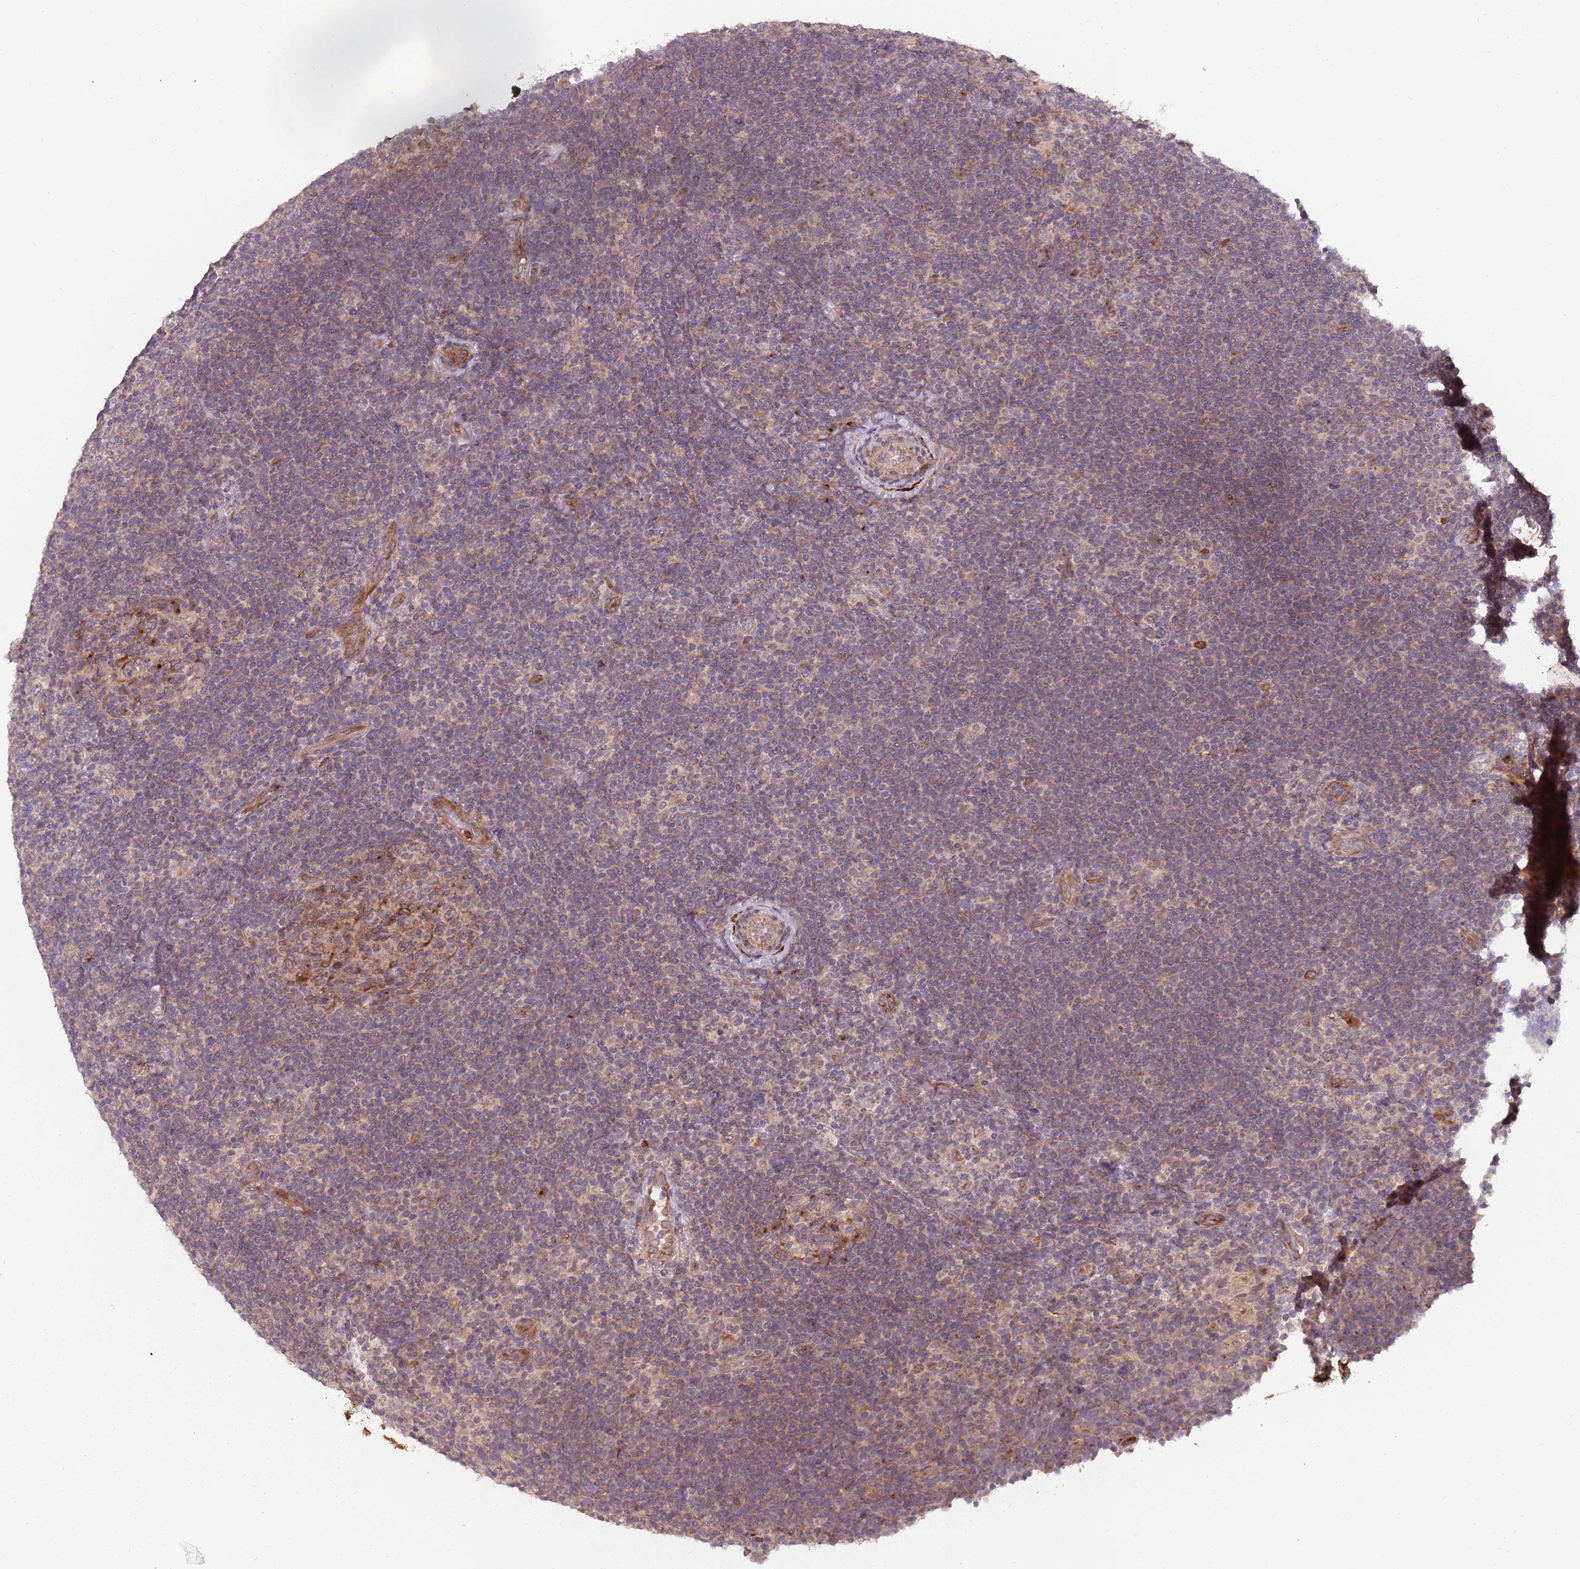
{"staining": {"intensity": "moderate", "quantity": "25%-75%", "location": "cytoplasmic/membranous"}, "tissue": "lymphoma", "cell_type": "Tumor cells", "image_type": "cancer", "snomed": [{"axis": "morphology", "description": "Hodgkin's disease, NOS"}, {"axis": "topography", "description": "Lymph node"}], "caption": "DAB immunohistochemical staining of human Hodgkin's disease shows moderate cytoplasmic/membranous protein expression in approximately 25%-75% of tumor cells.", "gene": "PLD6", "patient": {"sex": "female", "age": 57}}